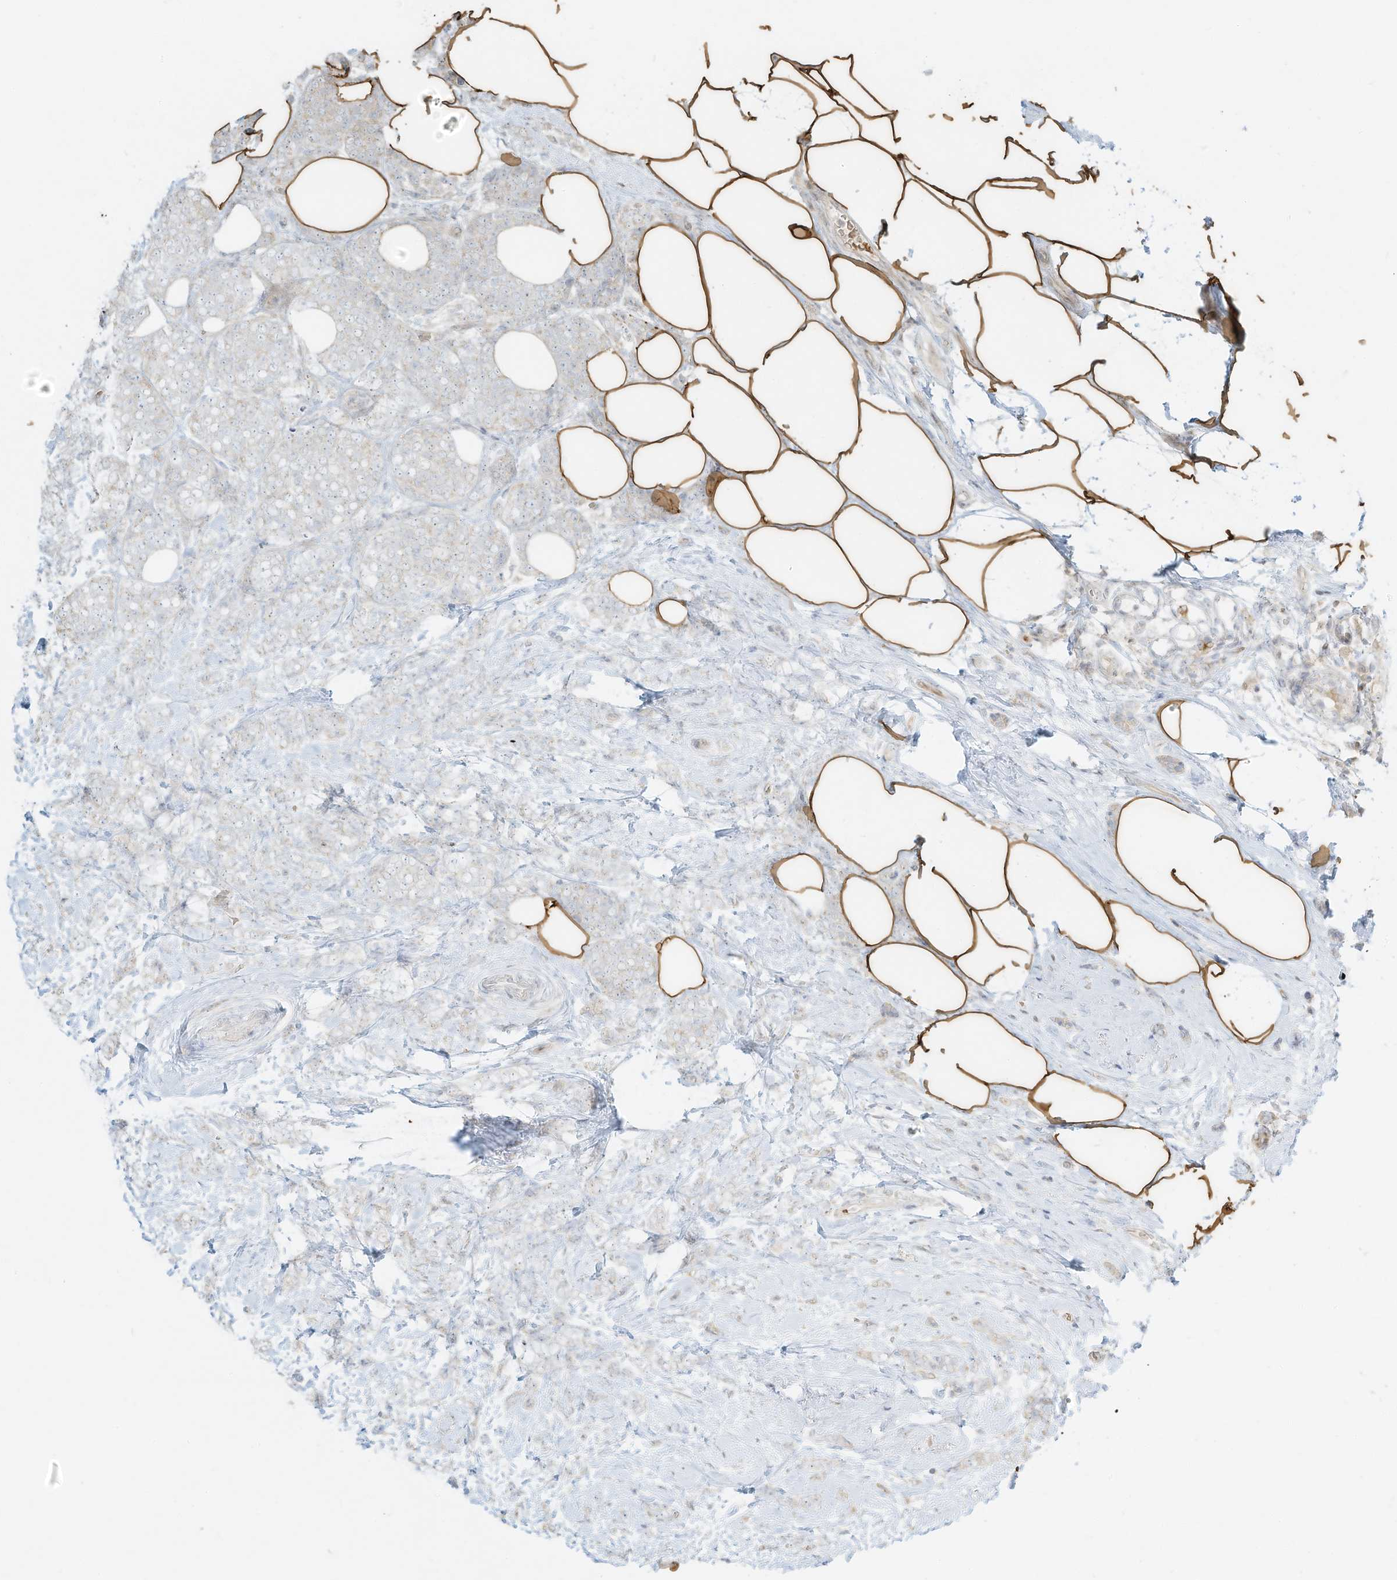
{"staining": {"intensity": "negative", "quantity": "none", "location": "none"}, "tissue": "breast cancer", "cell_type": "Tumor cells", "image_type": "cancer", "snomed": [{"axis": "morphology", "description": "Lobular carcinoma"}, {"axis": "topography", "description": "Breast"}], "caption": "The histopathology image reveals no significant positivity in tumor cells of breast lobular carcinoma.", "gene": "OFD1", "patient": {"sex": "female", "age": 58}}